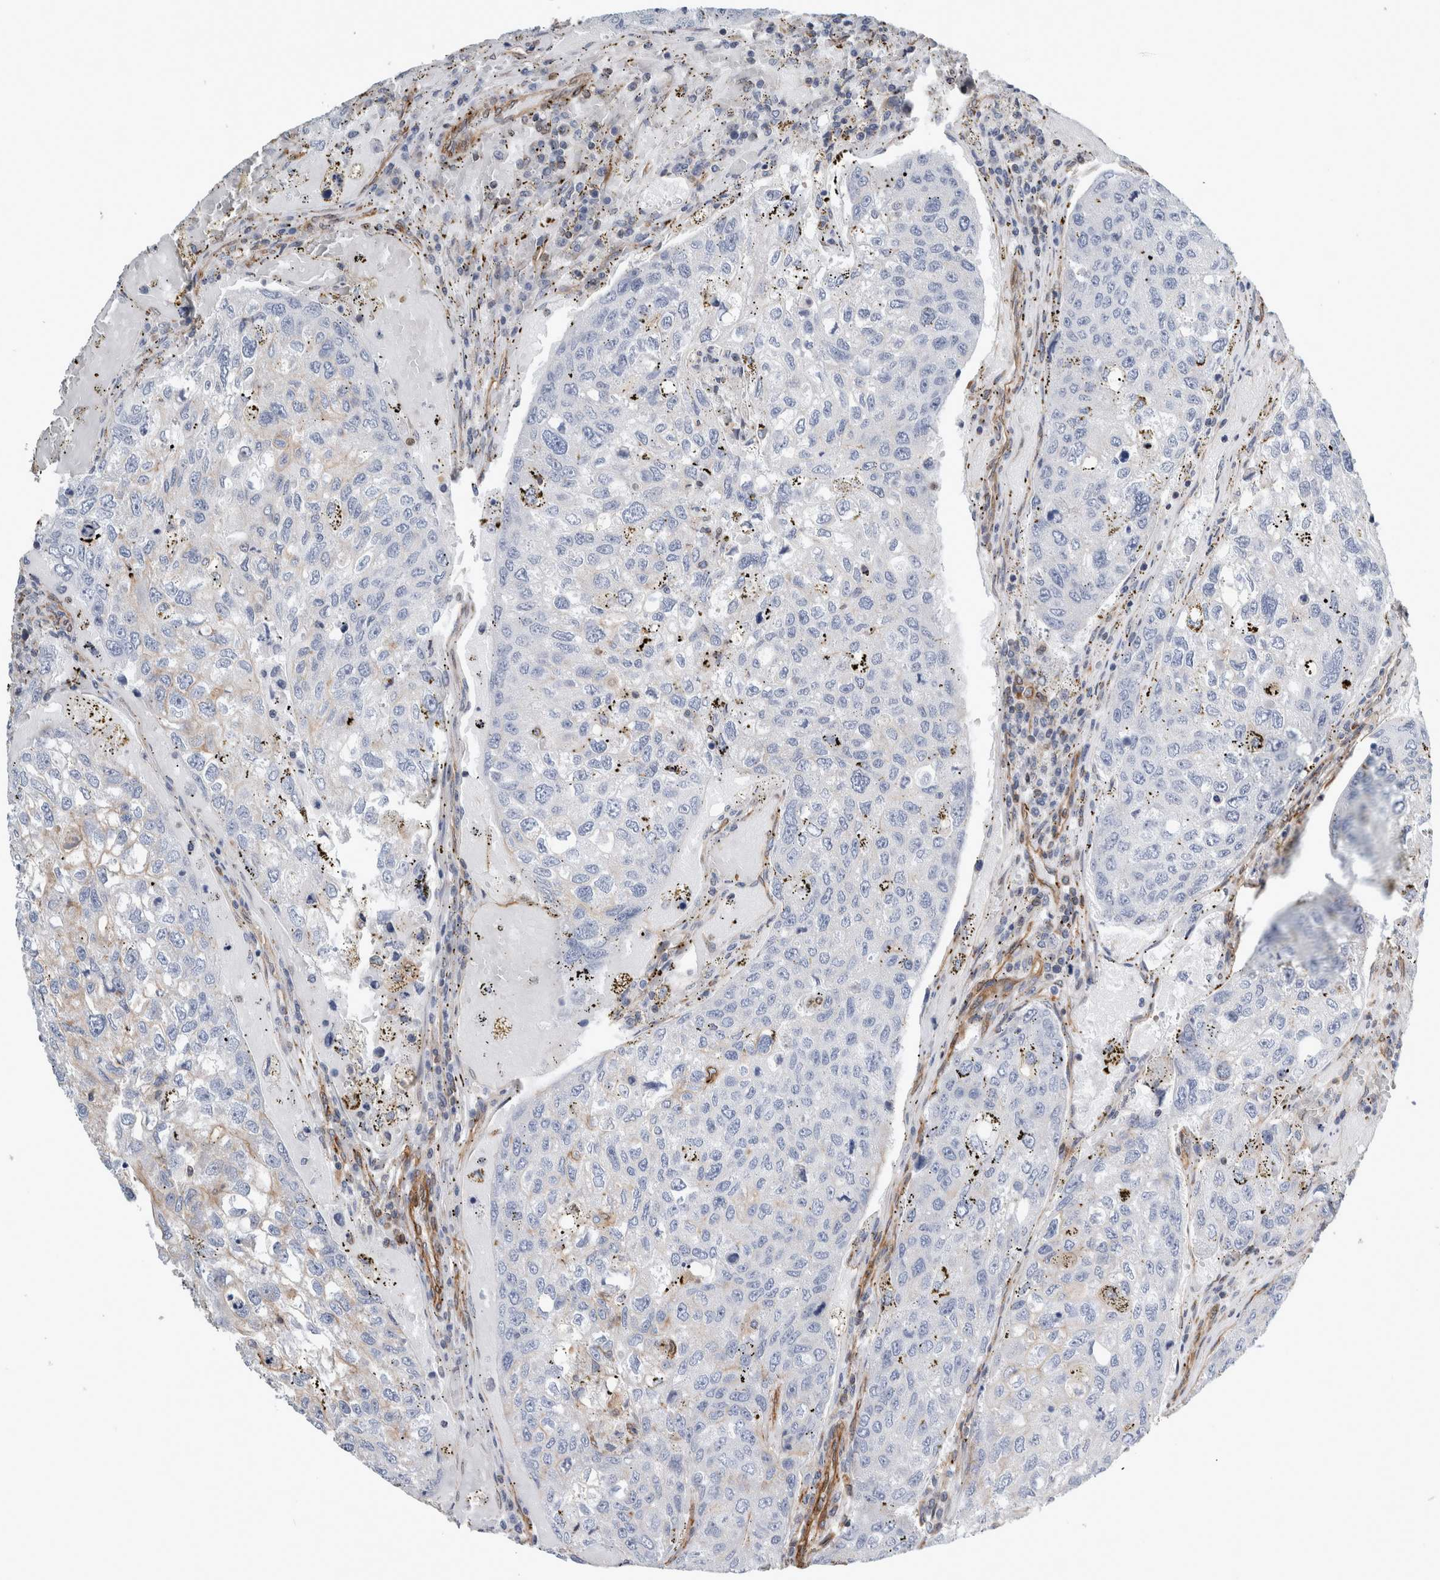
{"staining": {"intensity": "negative", "quantity": "none", "location": "none"}, "tissue": "urothelial cancer", "cell_type": "Tumor cells", "image_type": "cancer", "snomed": [{"axis": "morphology", "description": "Urothelial carcinoma, High grade"}, {"axis": "topography", "description": "Lymph node"}, {"axis": "topography", "description": "Urinary bladder"}], "caption": "A histopathology image of high-grade urothelial carcinoma stained for a protein reveals no brown staining in tumor cells.", "gene": "PLEC", "patient": {"sex": "male", "age": 51}}